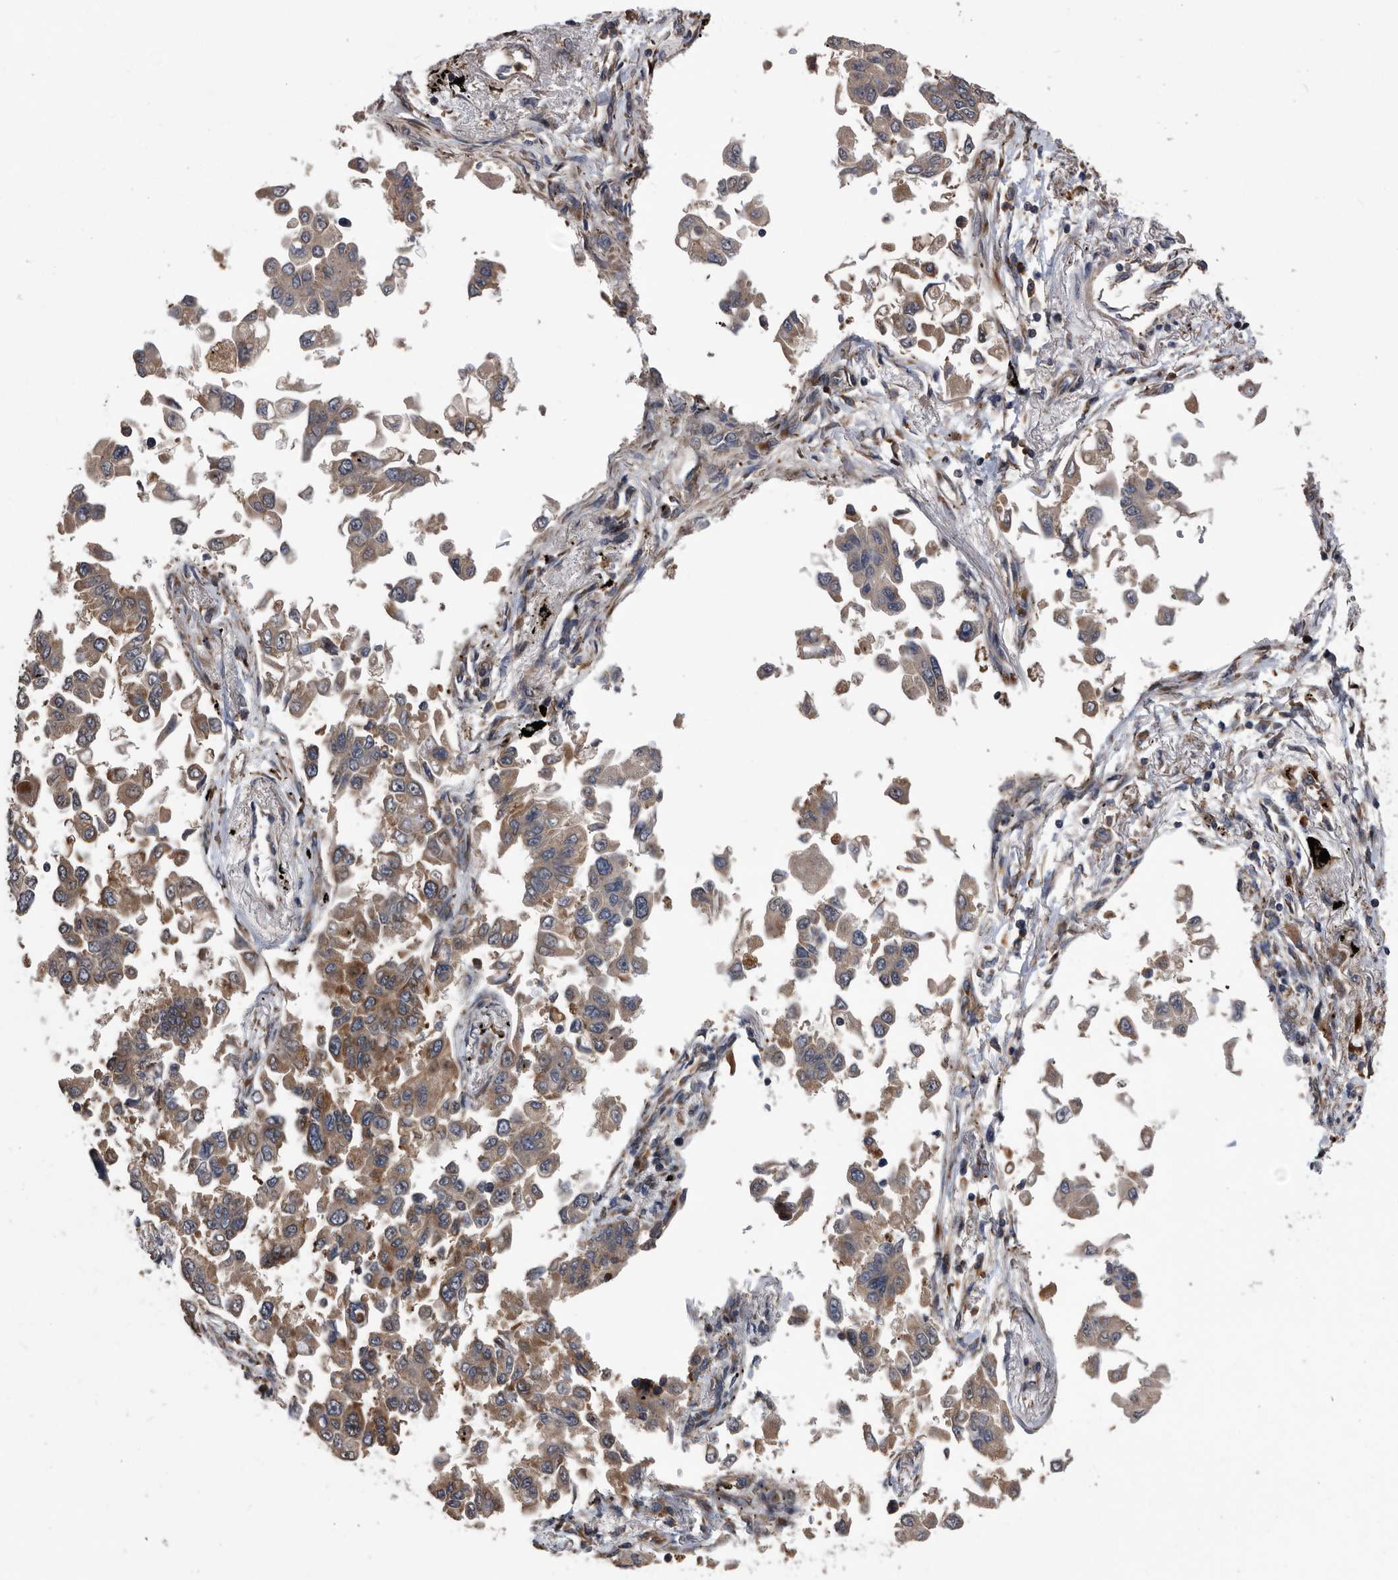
{"staining": {"intensity": "moderate", "quantity": ">75%", "location": "cytoplasmic/membranous"}, "tissue": "lung cancer", "cell_type": "Tumor cells", "image_type": "cancer", "snomed": [{"axis": "morphology", "description": "Adenocarcinoma, NOS"}, {"axis": "topography", "description": "Lung"}], "caption": "A high-resolution micrograph shows immunohistochemistry staining of lung adenocarcinoma, which demonstrates moderate cytoplasmic/membranous positivity in about >75% of tumor cells.", "gene": "SERINC2", "patient": {"sex": "female", "age": 67}}